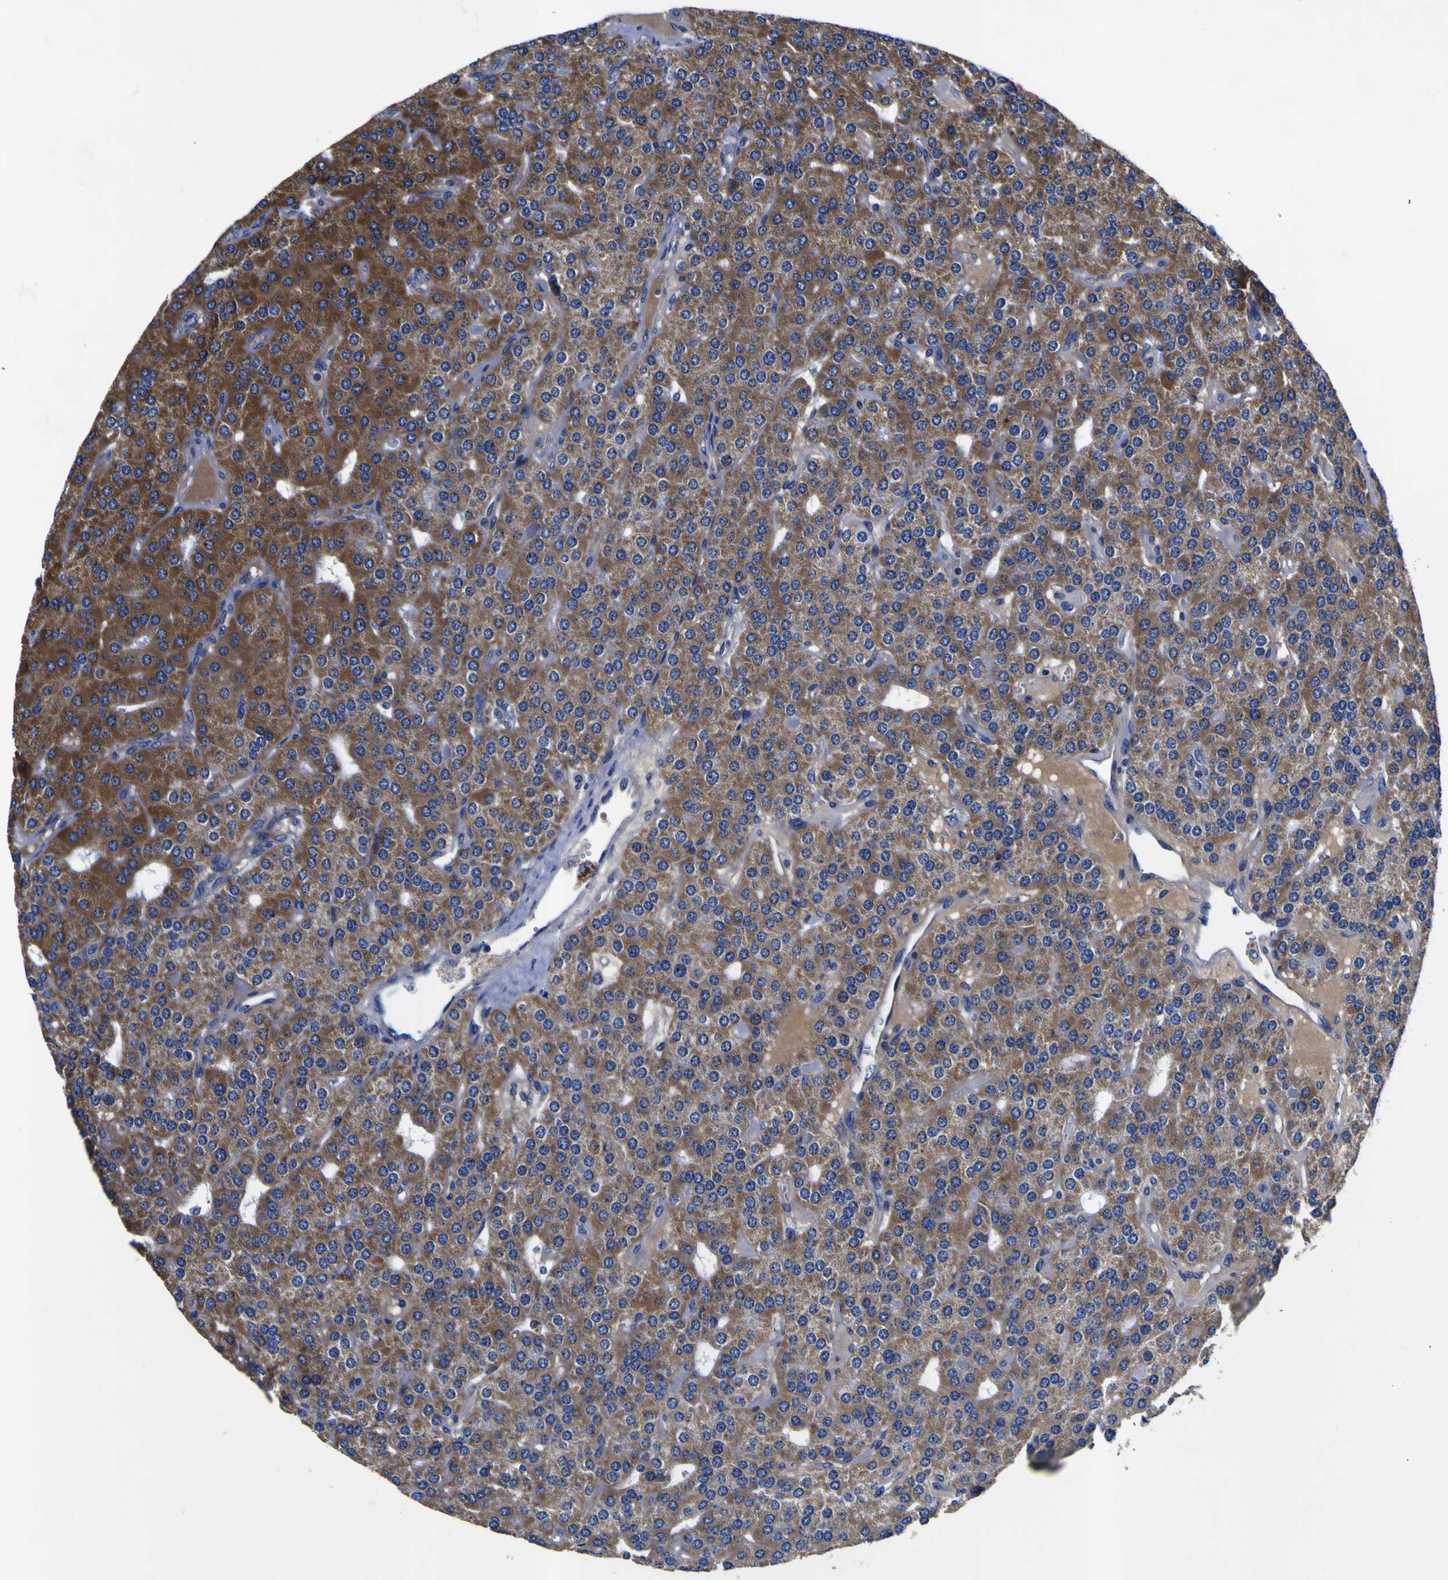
{"staining": {"intensity": "moderate", "quantity": ">75%", "location": "cytoplasmic/membranous"}, "tissue": "parathyroid gland", "cell_type": "Glandular cells", "image_type": "normal", "snomed": [{"axis": "morphology", "description": "Normal tissue, NOS"}, {"axis": "morphology", "description": "Adenoma, NOS"}, {"axis": "topography", "description": "Parathyroid gland"}], "caption": "Glandular cells display medium levels of moderate cytoplasmic/membranous expression in approximately >75% of cells in benign parathyroid gland.", "gene": "VASN", "patient": {"sex": "female", "age": 86}}